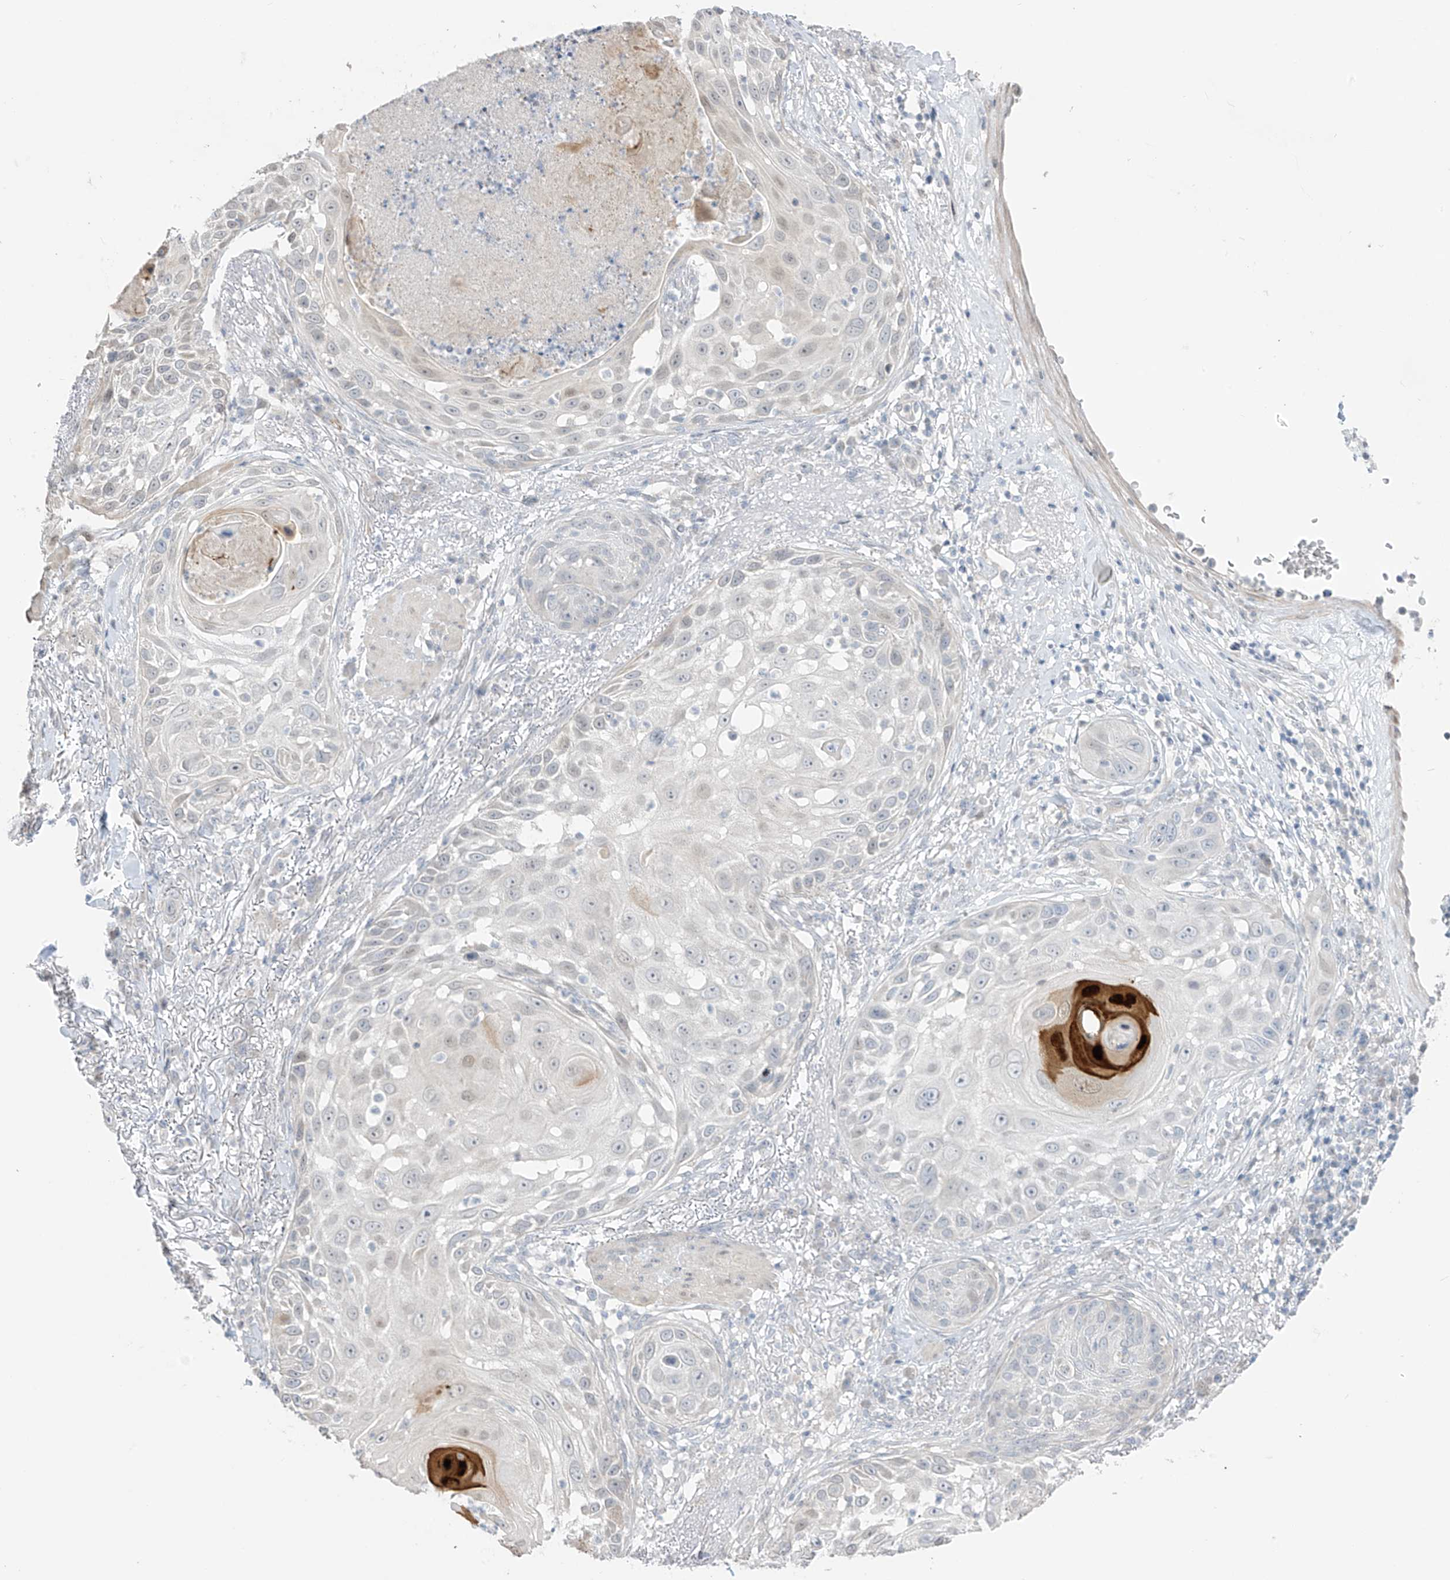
{"staining": {"intensity": "negative", "quantity": "none", "location": "none"}, "tissue": "skin cancer", "cell_type": "Tumor cells", "image_type": "cancer", "snomed": [{"axis": "morphology", "description": "Squamous cell carcinoma, NOS"}, {"axis": "topography", "description": "Skin"}], "caption": "Immunohistochemistry of squamous cell carcinoma (skin) displays no staining in tumor cells. (IHC, brightfield microscopy, high magnification).", "gene": "ASPRV1", "patient": {"sex": "female", "age": 44}}